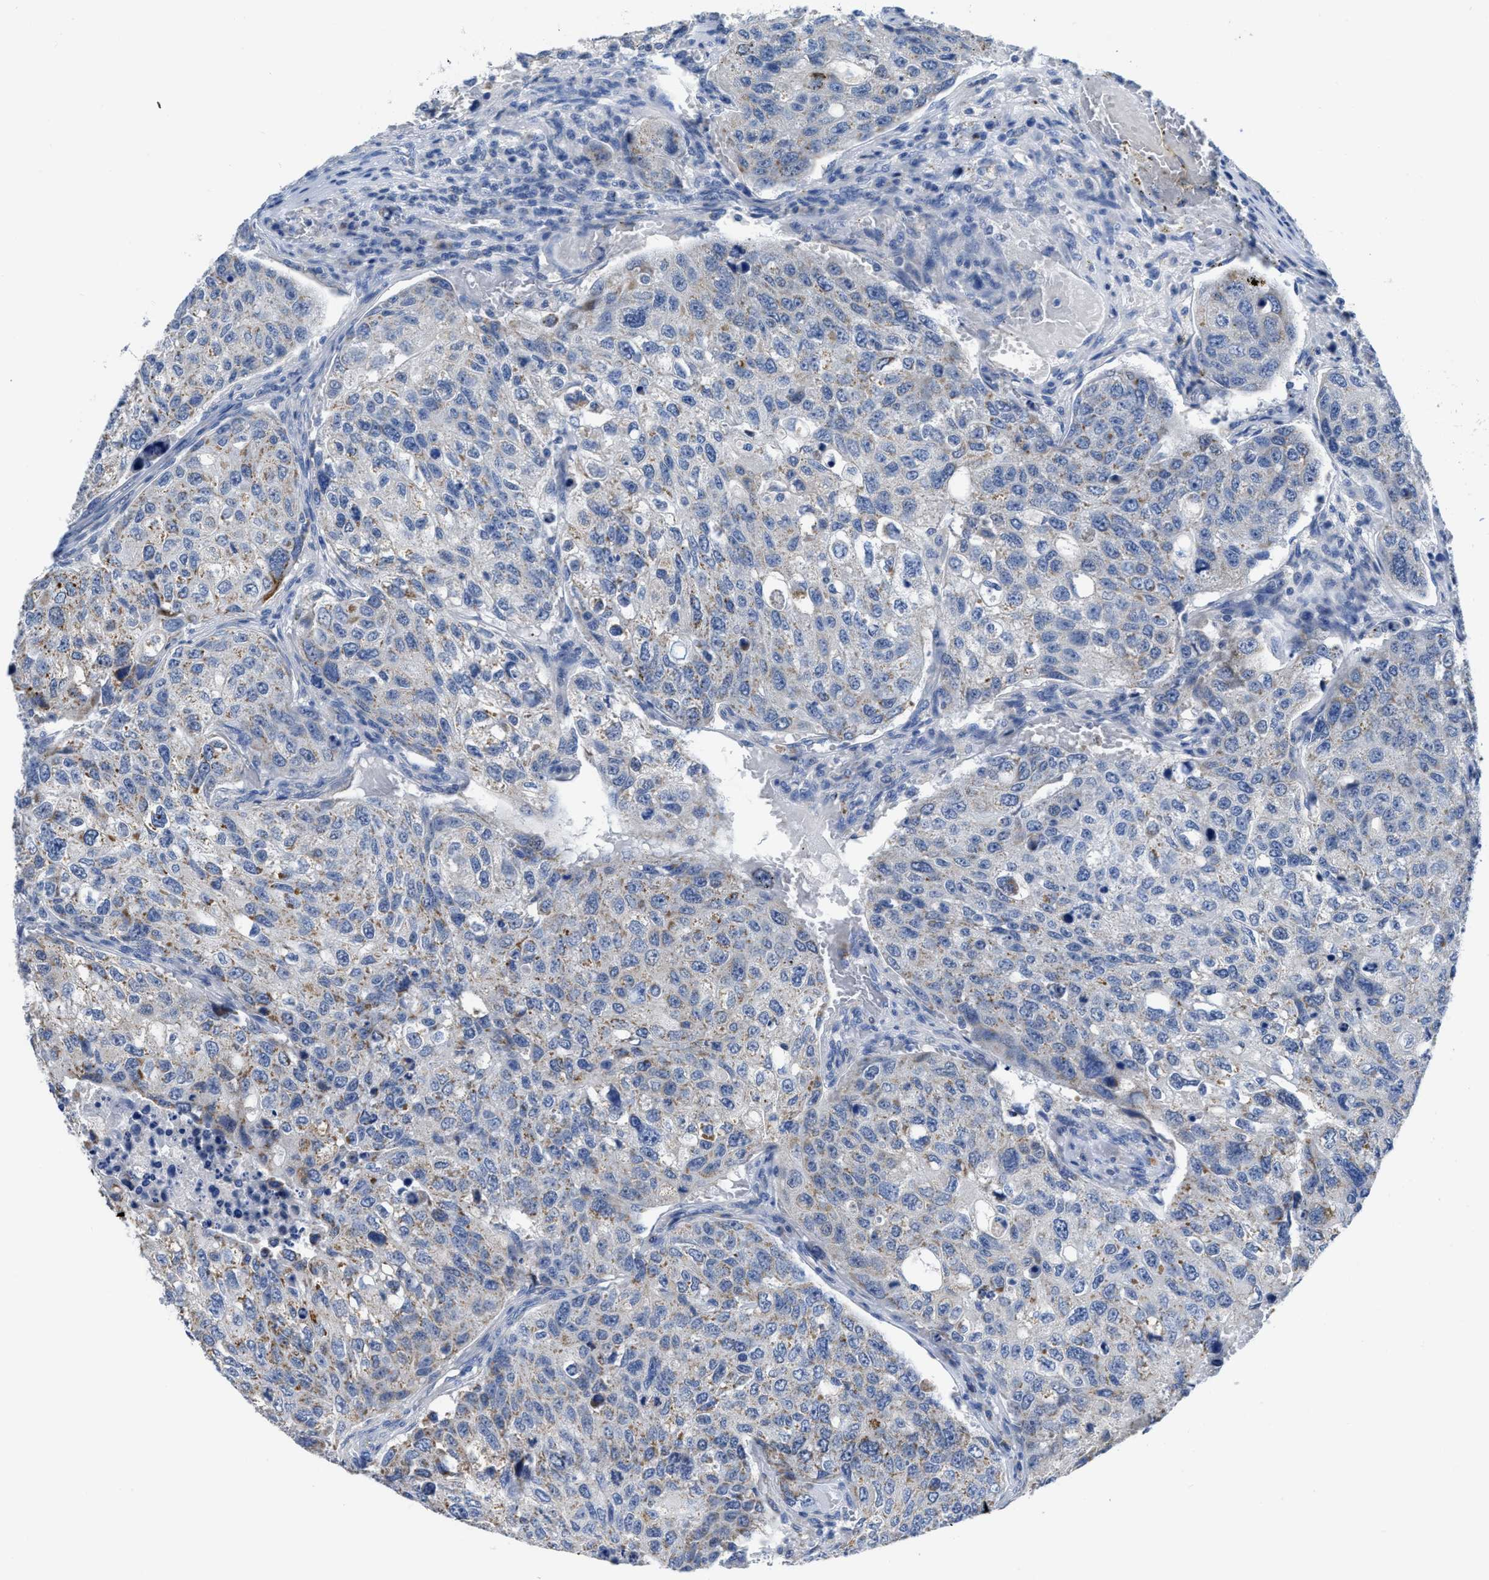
{"staining": {"intensity": "negative", "quantity": "none", "location": "none"}, "tissue": "urothelial cancer", "cell_type": "Tumor cells", "image_type": "cancer", "snomed": [{"axis": "morphology", "description": "Urothelial carcinoma, High grade"}, {"axis": "topography", "description": "Lymph node"}, {"axis": "topography", "description": "Urinary bladder"}], "caption": "This is an immunohistochemistry image of human high-grade urothelial carcinoma. There is no expression in tumor cells.", "gene": "ETFA", "patient": {"sex": "male", "age": 51}}